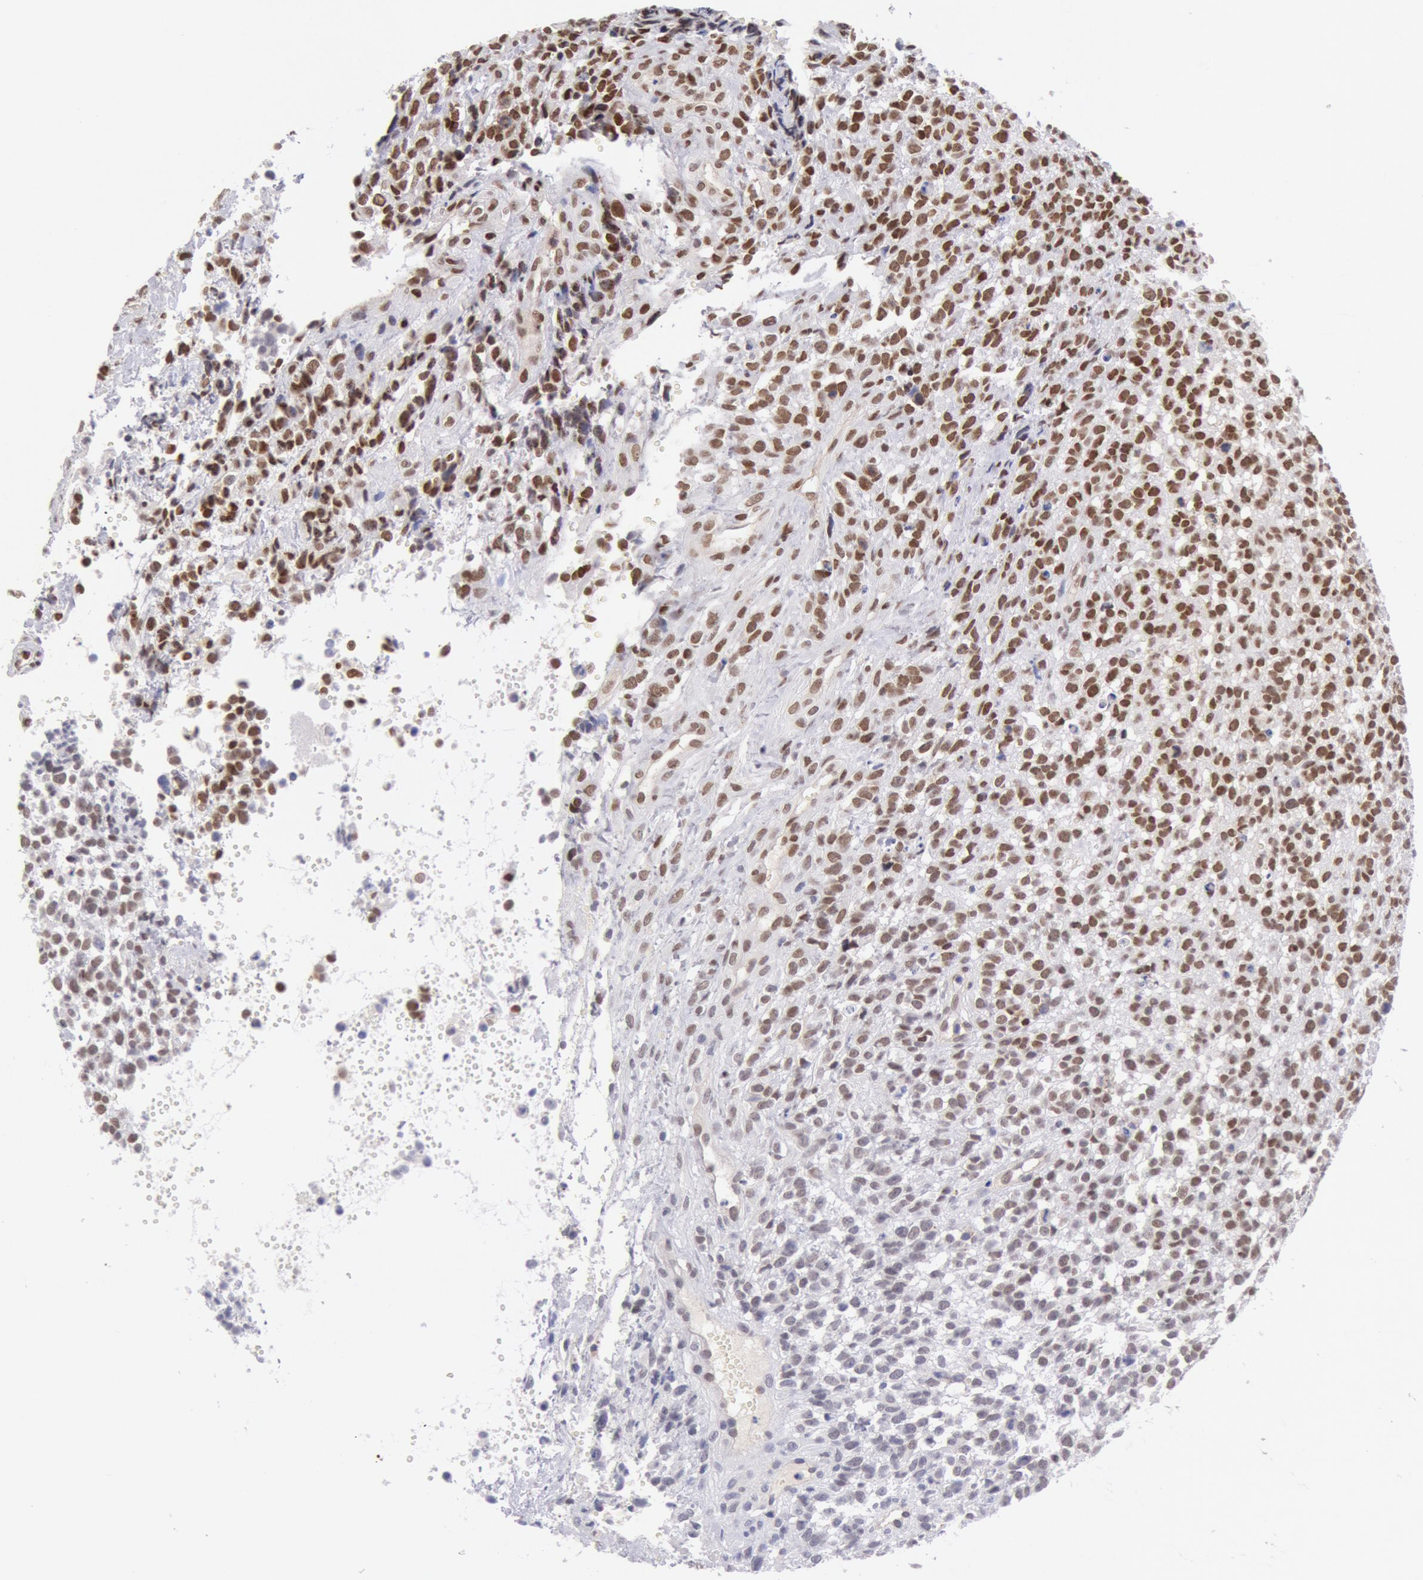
{"staining": {"intensity": "moderate", "quantity": ">75%", "location": "nuclear"}, "tissue": "glioma", "cell_type": "Tumor cells", "image_type": "cancer", "snomed": [{"axis": "morphology", "description": "Glioma, malignant, High grade"}, {"axis": "topography", "description": "Brain"}], "caption": "DAB immunohistochemical staining of high-grade glioma (malignant) demonstrates moderate nuclear protein positivity in approximately >75% of tumor cells.", "gene": "CDKN2B", "patient": {"sex": "male", "age": 66}}